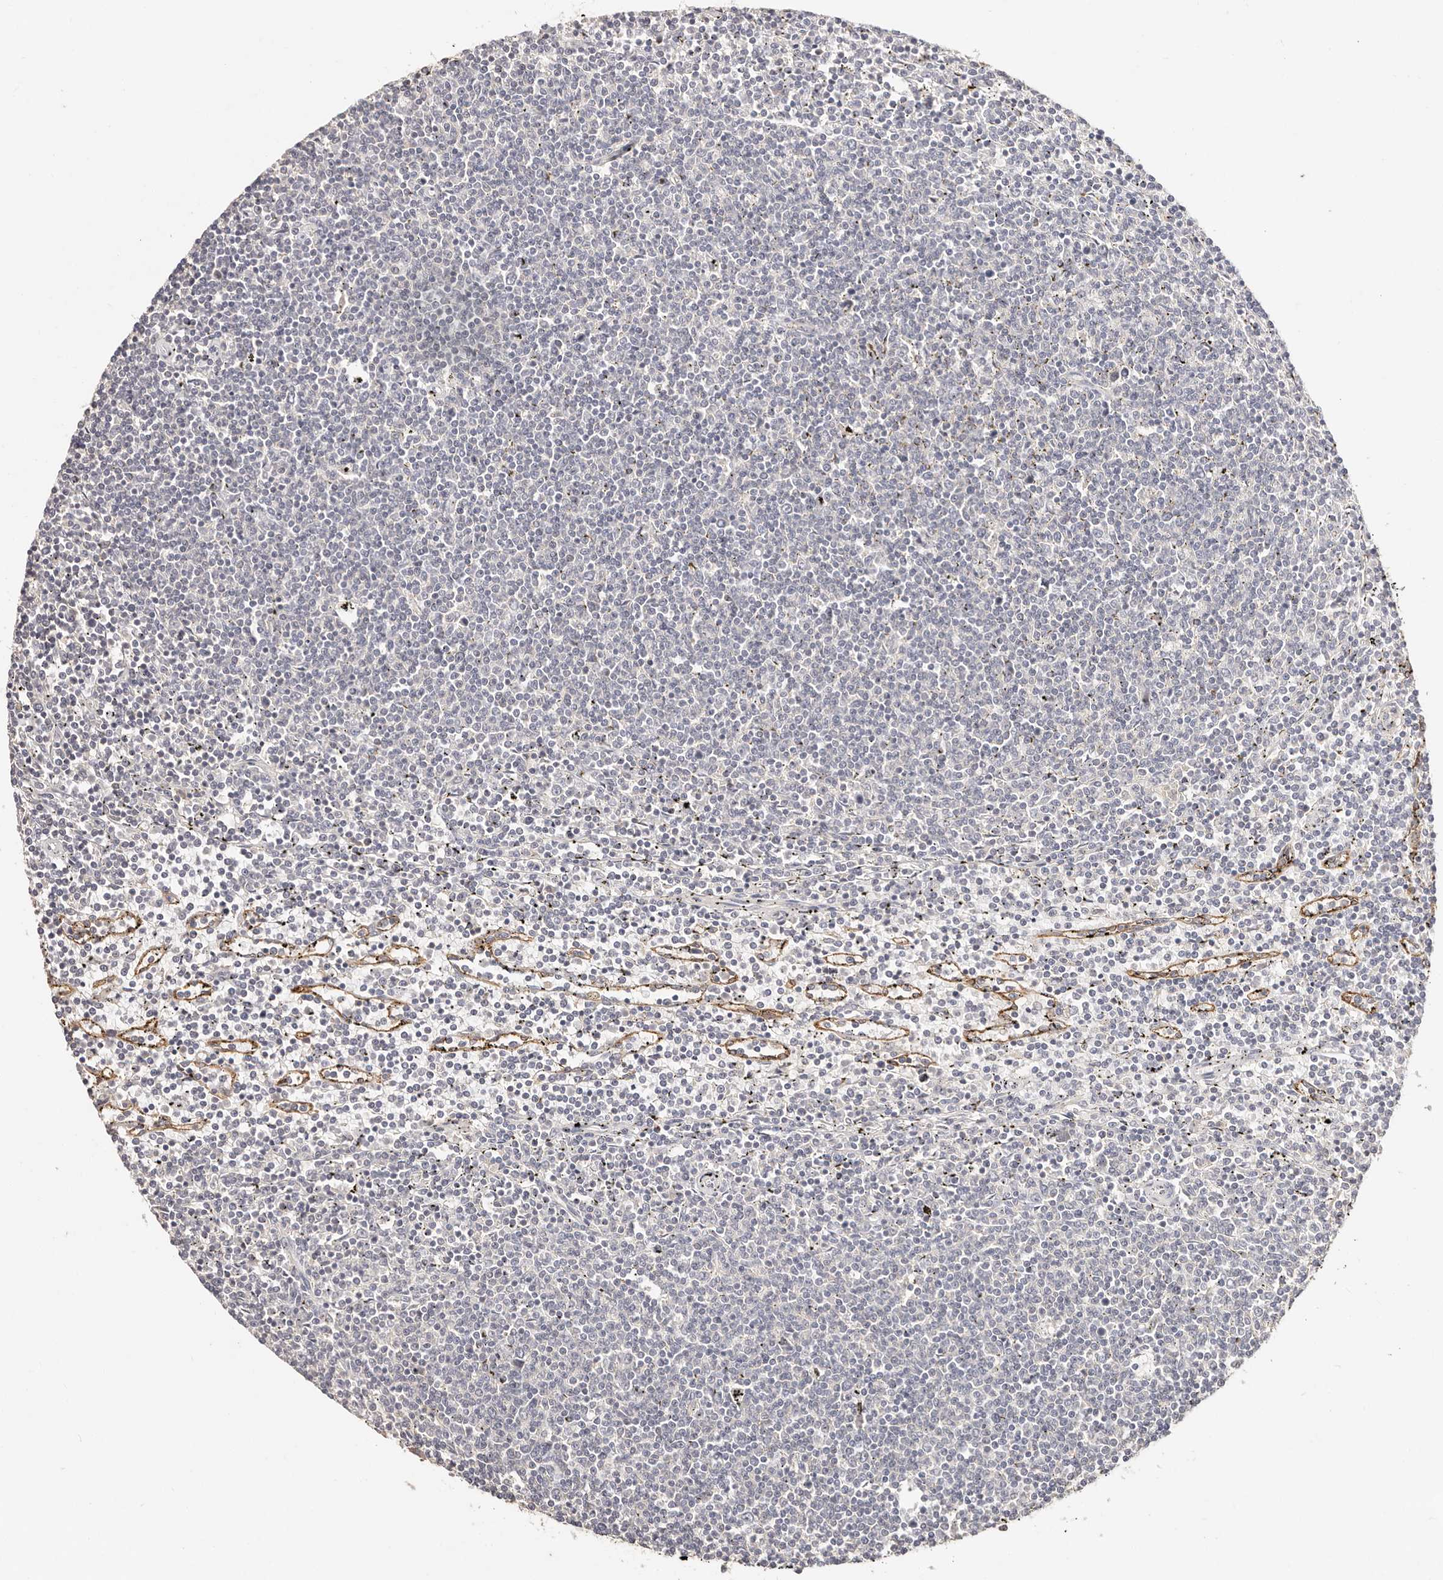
{"staining": {"intensity": "negative", "quantity": "none", "location": "none"}, "tissue": "lymphoma", "cell_type": "Tumor cells", "image_type": "cancer", "snomed": [{"axis": "morphology", "description": "Malignant lymphoma, non-Hodgkin's type, Low grade"}, {"axis": "topography", "description": "Spleen"}], "caption": "Immunohistochemical staining of human low-grade malignant lymphoma, non-Hodgkin's type shows no significant expression in tumor cells.", "gene": "CXADR", "patient": {"sex": "female", "age": 50}}